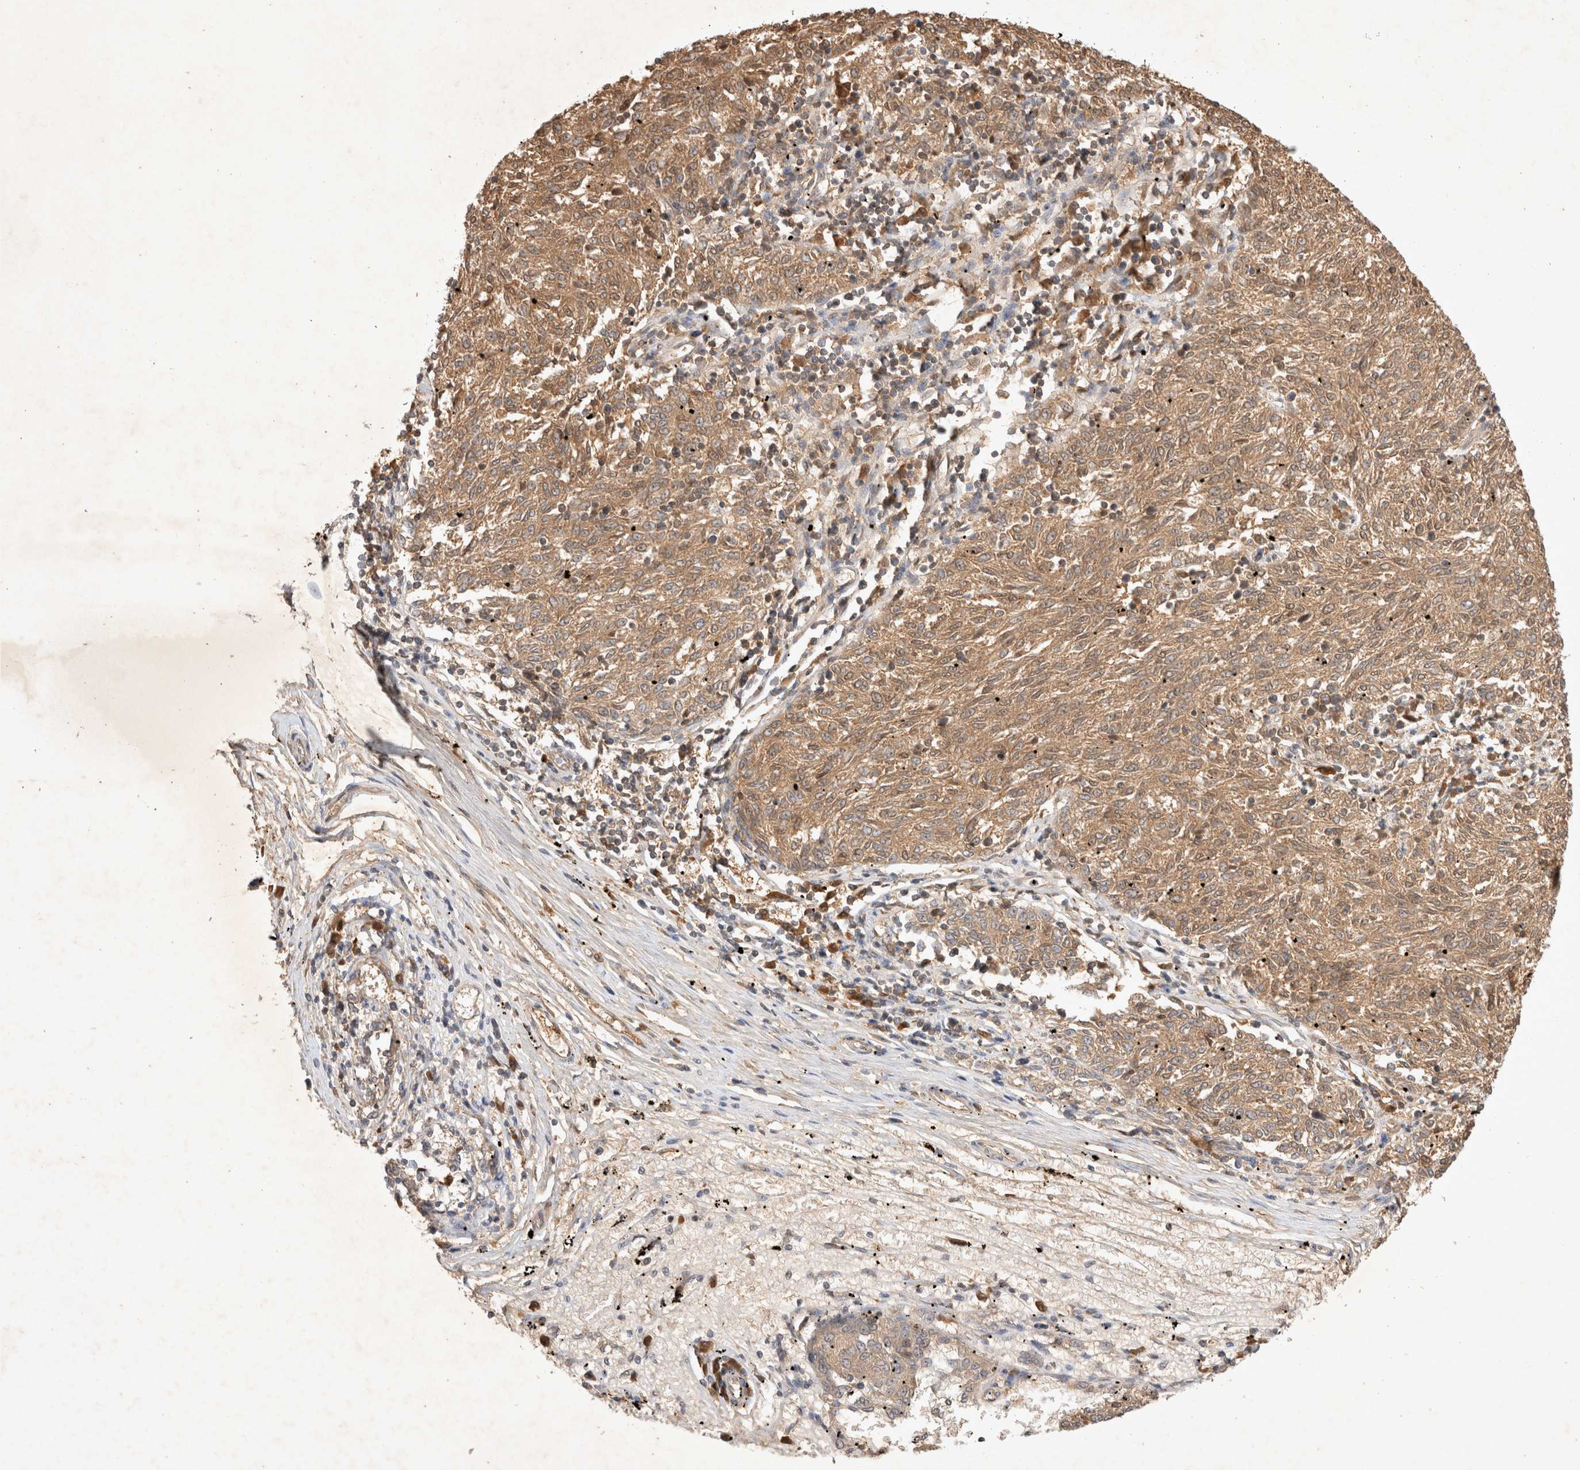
{"staining": {"intensity": "moderate", "quantity": ">75%", "location": "cytoplasmic/membranous"}, "tissue": "melanoma", "cell_type": "Tumor cells", "image_type": "cancer", "snomed": [{"axis": "morphology", "description": "Malignant melanoma, NOS"}, {"axis": "topography", "description": "Skin"}], "caption": "IHC micrograph of neoplastic tissue: human malignant melanoma stained using IHC displays medium levels of moderate protein expression localized specifically in the cytoplasmic/membranous of tumor cells, appearing as a cytoplasmic/membranous brown color.", "gene": "YES1", "patient": {"sex": "female", "age": 72}}